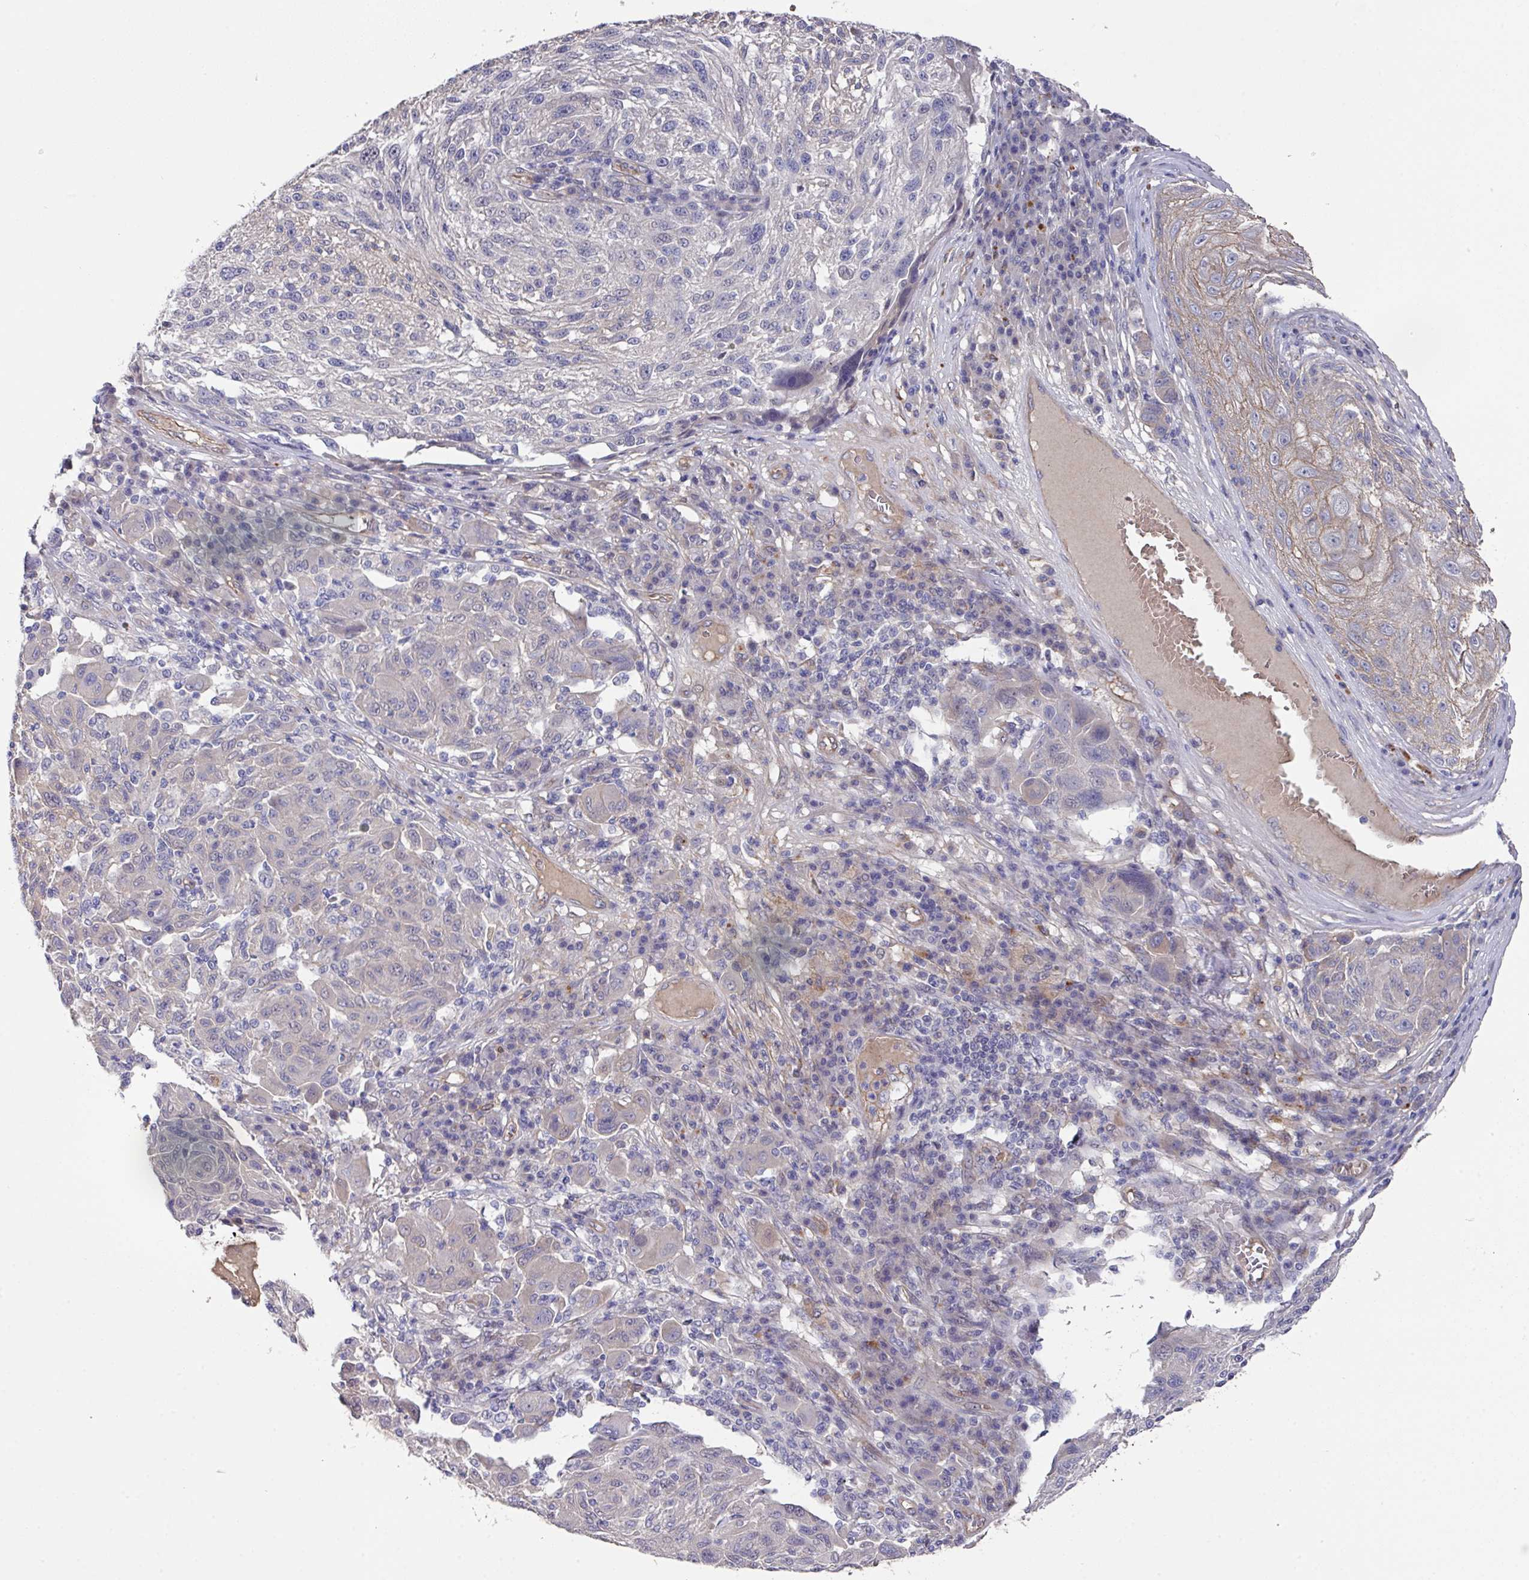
{"staining": {"intensity": "negative", "quantity": "none", "location": "none"}, "tissue": "melanoma", "cell_type": "Tumor cells", "image_type": "cancer", "snomed": [{"axis": "morphology", "description": "Malignant melanoma, NOS"}, {"axis": "topography", "description": "Skin"}], "caption": "Protein analysis of malignant melanoma demonstrates no significant staining in tumor cells. (DAB IHC visualized using brightfield microscopy, high magnification).", "gene": "PRR5", "patient": {"sex": "male", "age": 53}}